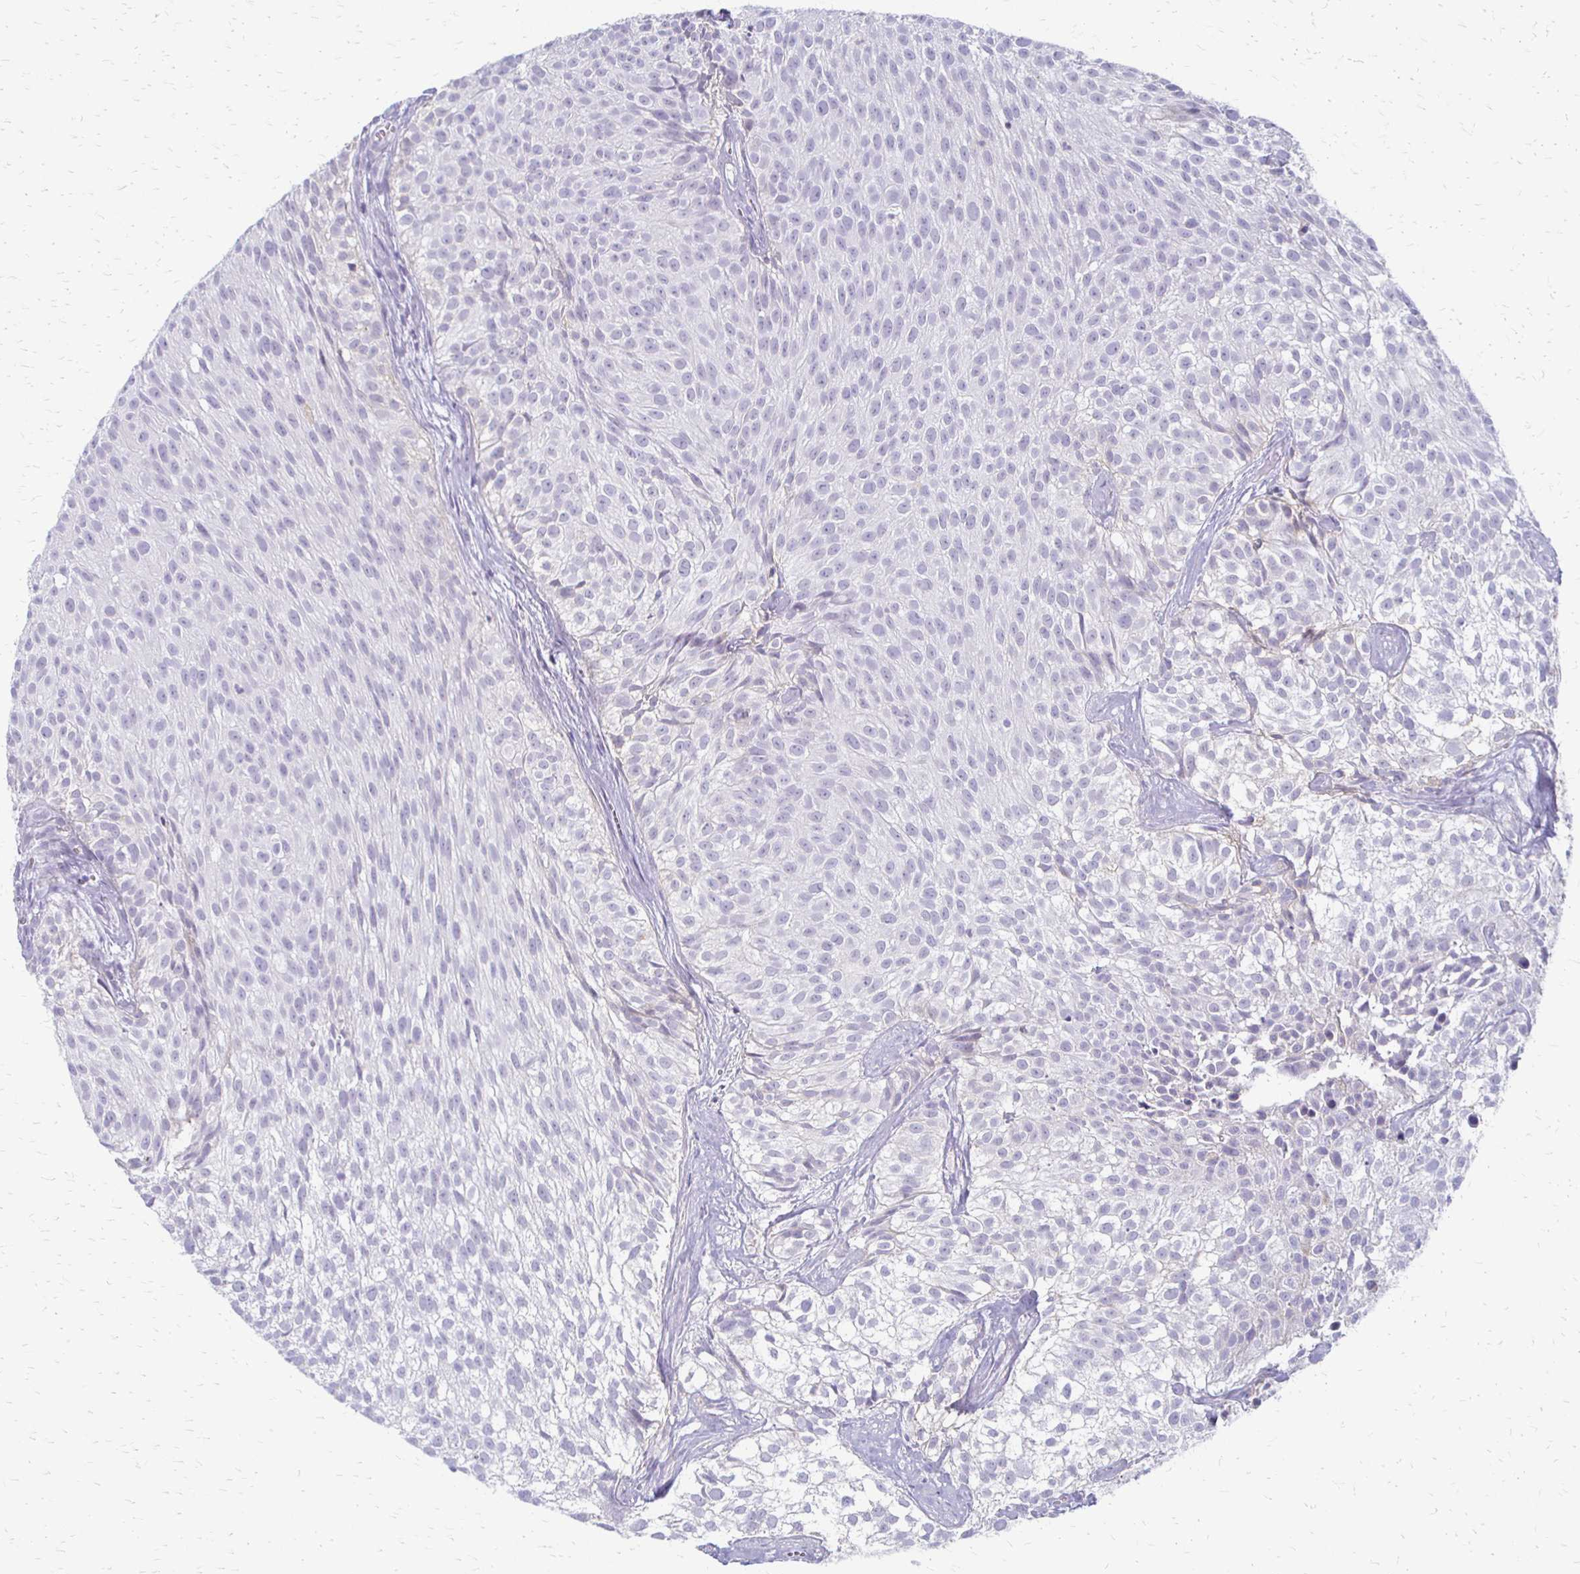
{"staining": {"intensity": "negative", "quantity": "none", "location": "none"}, "tissue": "urothelial cancer", "cell_type": "Tumor cells", "image_type": "cancer", "snomed": [{"axis": "morphology", "description": "Urothelial carcinoma, Low grade"}, {"axis": "topography", "description": "Urinary bladder"}], "caption": "Histopathology image shows no protein positivity in tumor cells of urothelial carcinoma (low-grade) tissue.", "gene": "ACP5", "patient": {"sex": "male", "age": 70}}